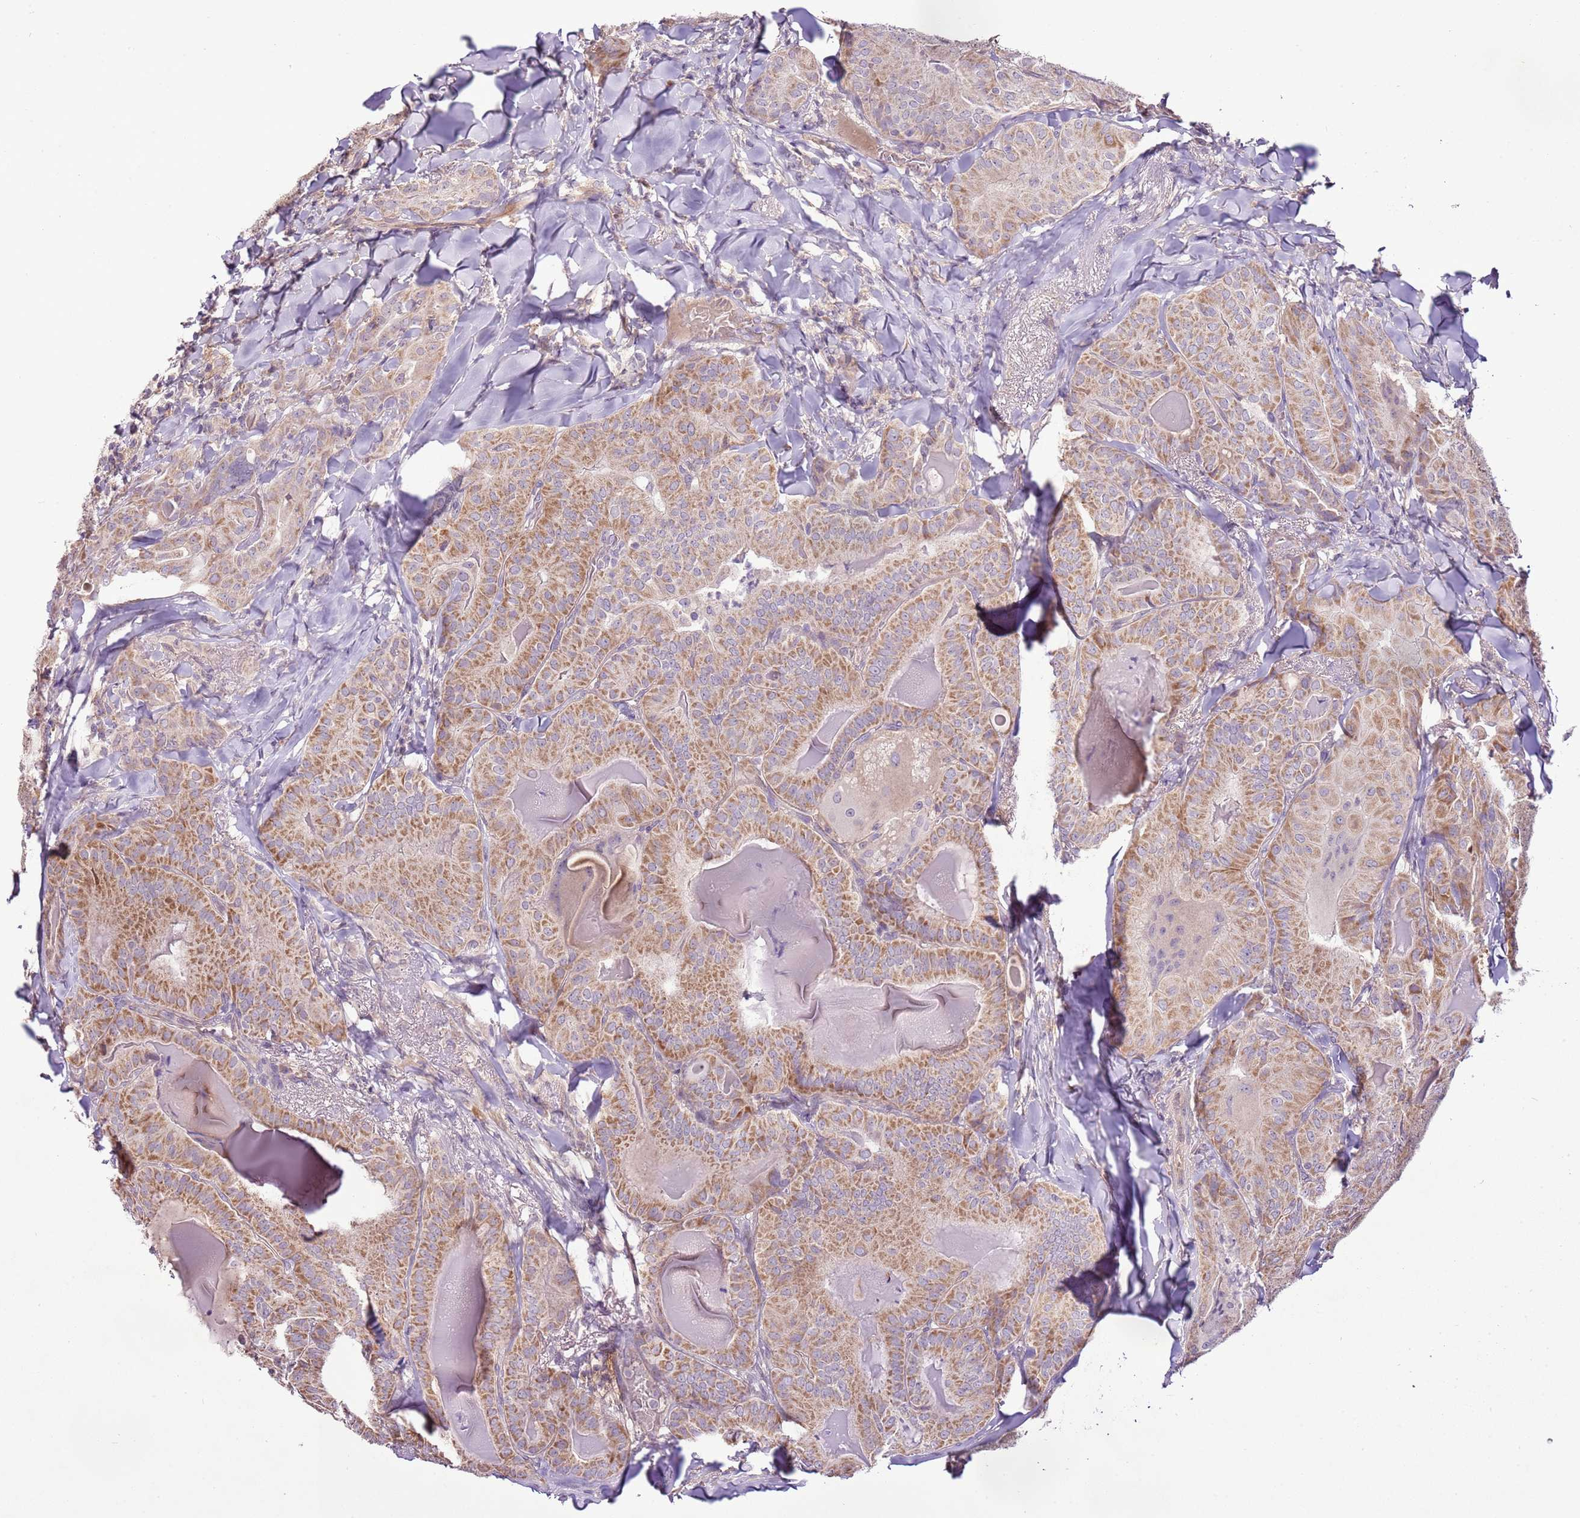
{"staining": {"intensity": "moderate", "quantity": ">75%", "location": "cytoplasmic/membranous"}, "tissue": "thyroid cancer", "cell_type": "Tumor cells", "image_type": "cancer", "snomed": [{"axis": "morphology", "description": "Papillary adenocarcinoma, NOS"}, {"axis": "topography", "description": "Thyroid gland"}], "caption": "A brown stain labels moderate cytoplasmic/membranous expression of a protein in human thyroid papillary adenocarcinoma tumor cells.", "gene": "CMKLR1", "patient": {"sex": "female", "age": 68}}